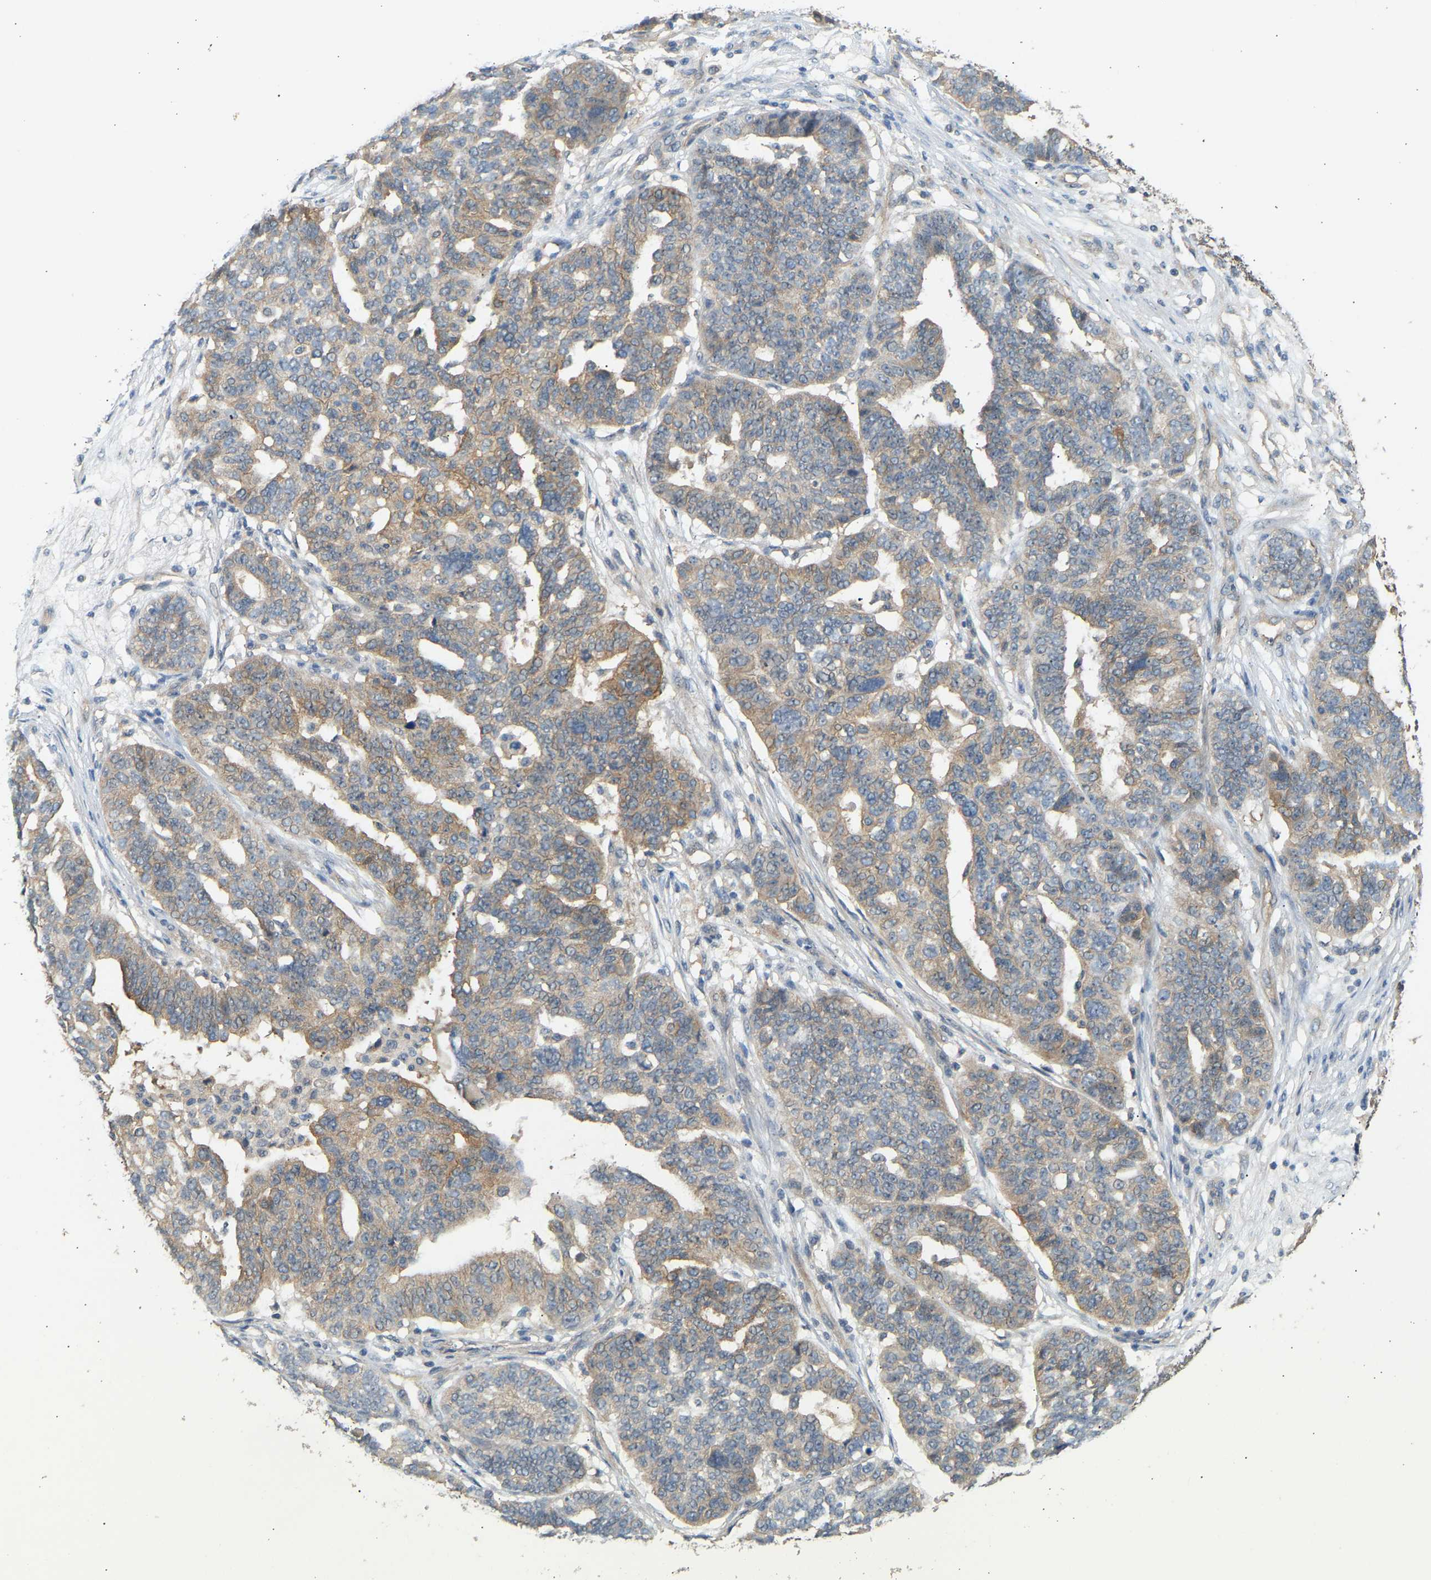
{"staining": {"intensity": "moderate", "quantity": "25%-75%", "location": "cytoplasmic/membranous"}, "tissue": "ovarian cancer", "cell_type": "Tumor cells", "image_type": "cancer", "snomed": [{"axis": "morphology", "description": "Cystadenocarcinoma, serous, NOS"}, {"axis": "topography", "description": "Ovary"}], "caption": "This photomicrograph displays IHC staining of human serous cystadenocarcinoma (ovarian), with medium moderate cytoplasmic/membranous staining in approximately 25%-75% of tumor cells.", "gene": "RGL1", "patient": {"sex": "female", "age": 59}}